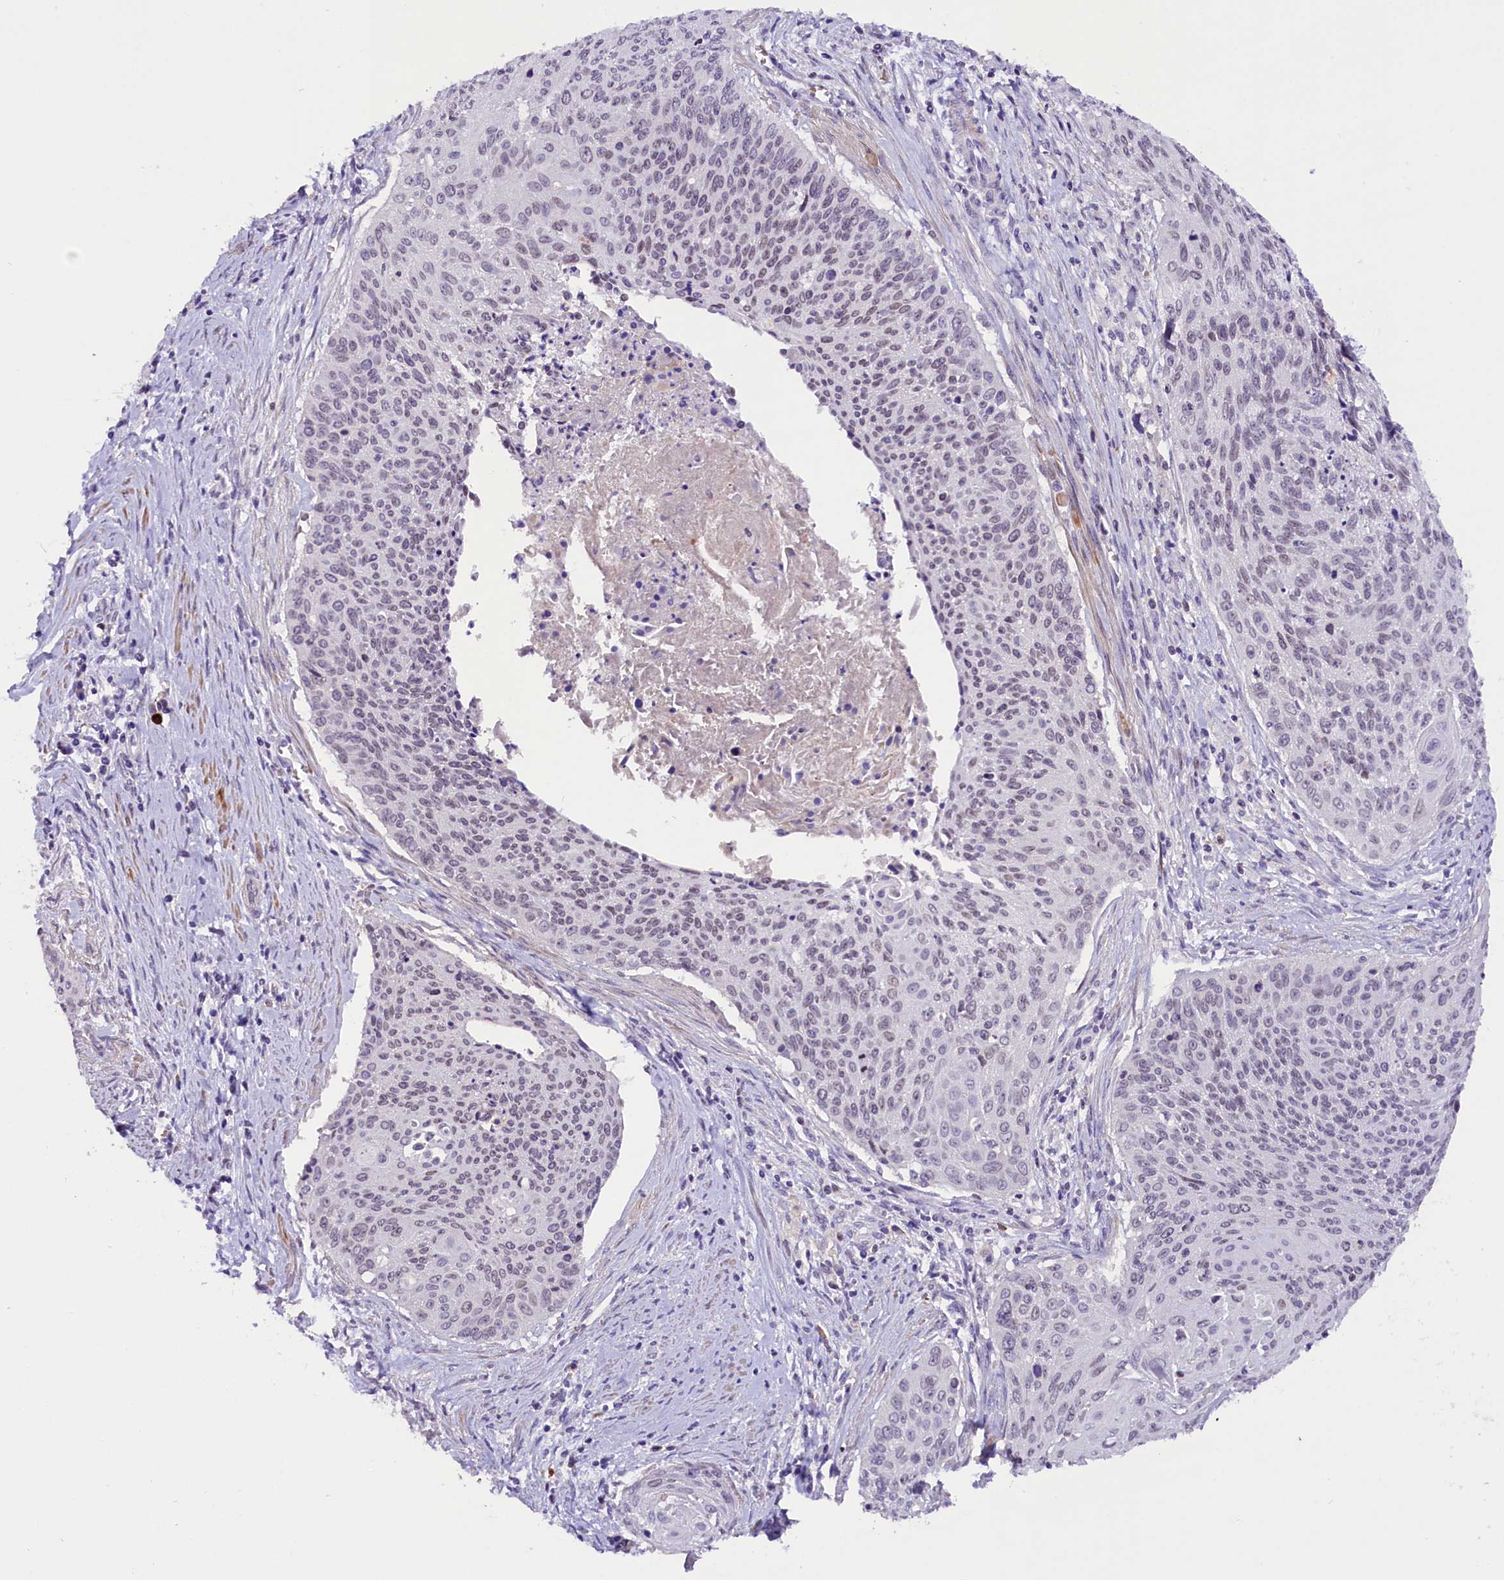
{"staining": {"intensity": "negative", "quantity": "none", "location": "none"}, "tissue": "cervical cancer", "cell_type": "Tumor cells", "image_type": "cancer", "snomed": [{"axis": "morphology", "description": "Squamous cell carcinoma, NOS"}, {"axis": "topography", "description": "Cervix"}], "caption": "Tumor cells show no significant protein staining in squamous cell carcinoma (cervical).", "gene": "MEX3B", "patient": {"sex": "female", "age": 55}}